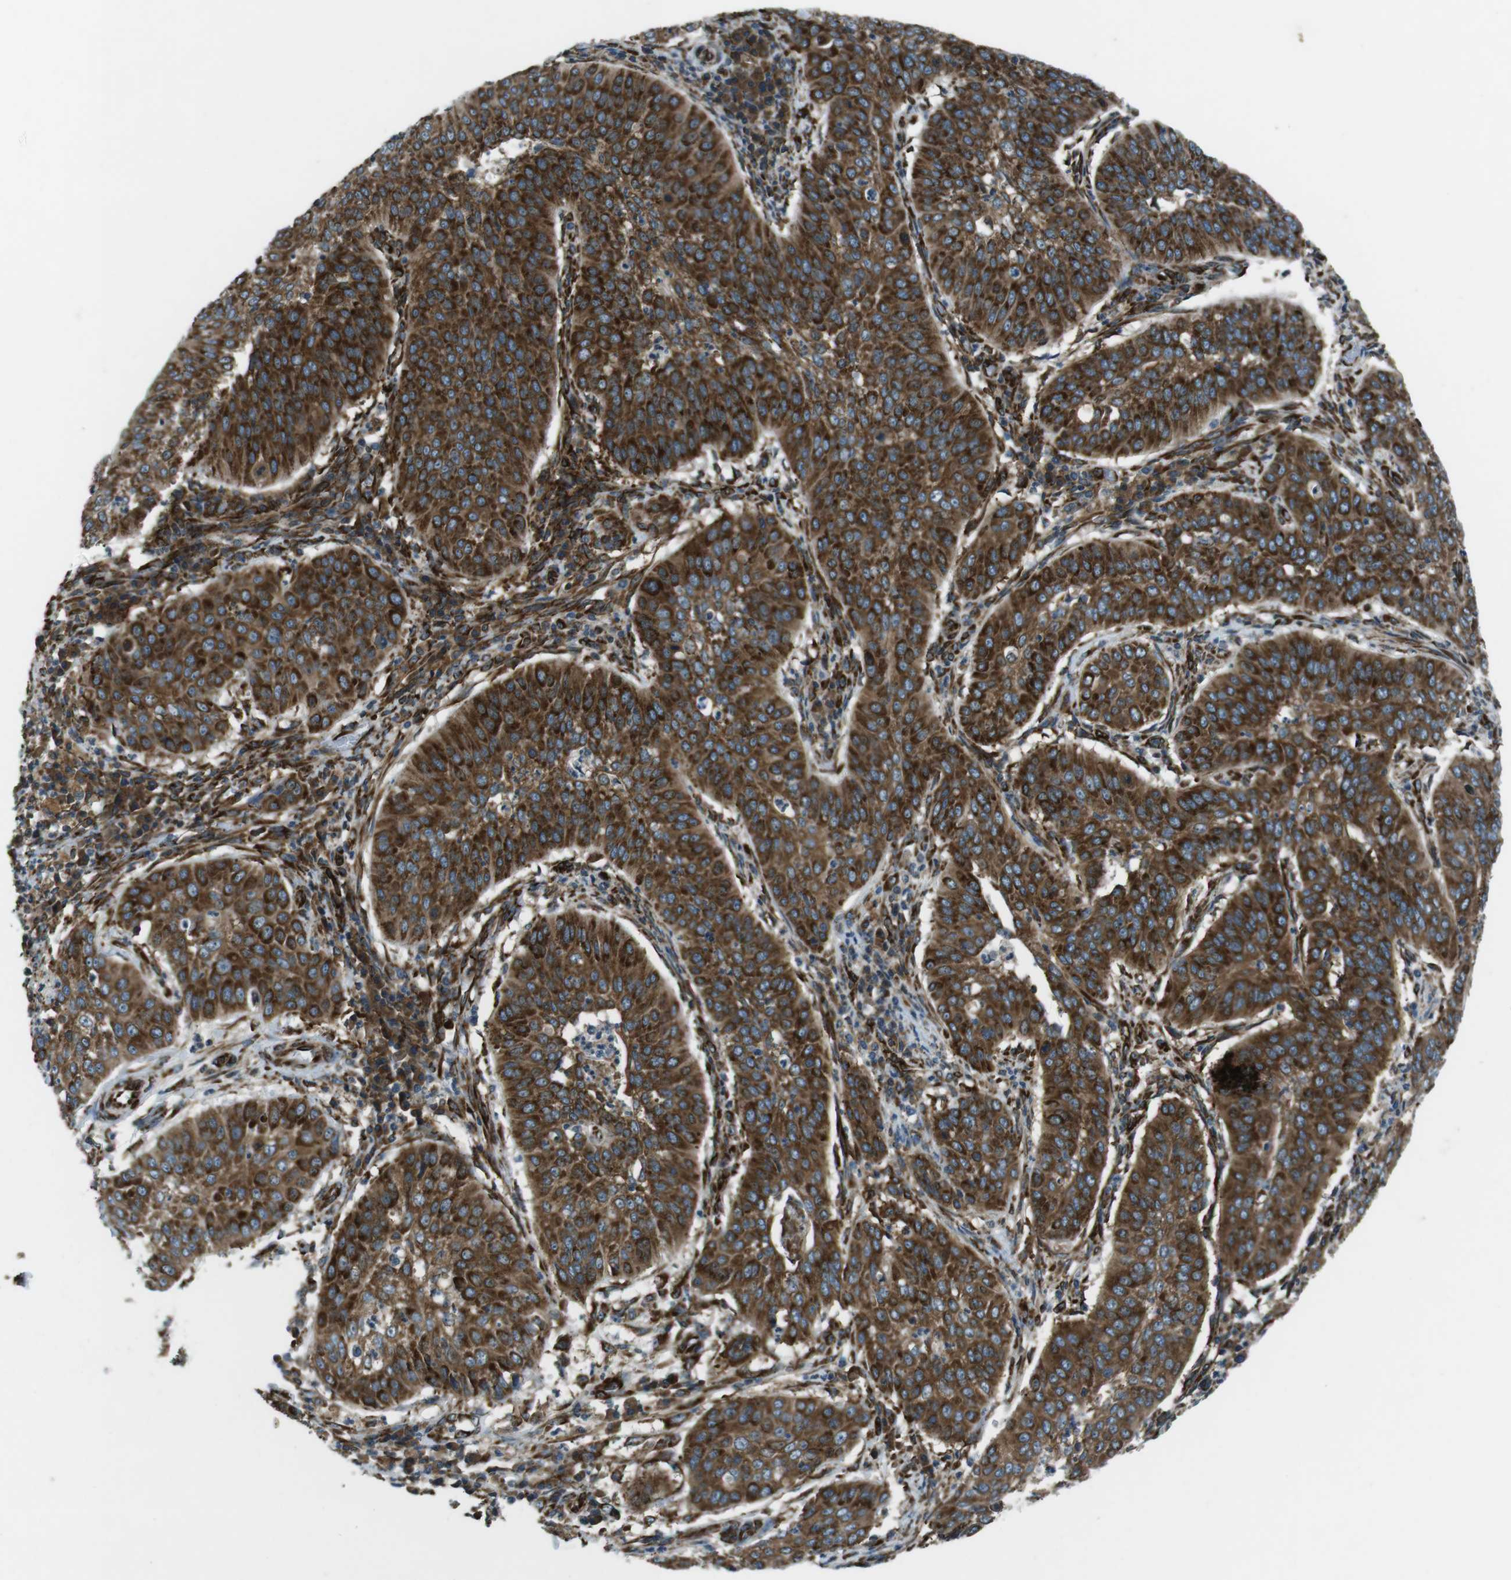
{"staining": {"intensity": "strong", "quantity": ">75%", "location": "cytoplasmic/membranous"}, "tissue": "cervical cancer", "cell_type": "Tumor cells", "image_type": "cancer", "snomed": [{"axis": "morphology", "description": "Normal tissue, NOS"}, {"axis": "morphology", "description": "Squamous cell carcinoma, NOS"}, {"axis": "topography", "description": "Cervix"}], "caption": "Squamous cell carcinoma (cervical) stained with a protein marker shows strong staining in tumor cells.", "gene": "KTN1", "patient": {"sex": "female", "age": 39}}